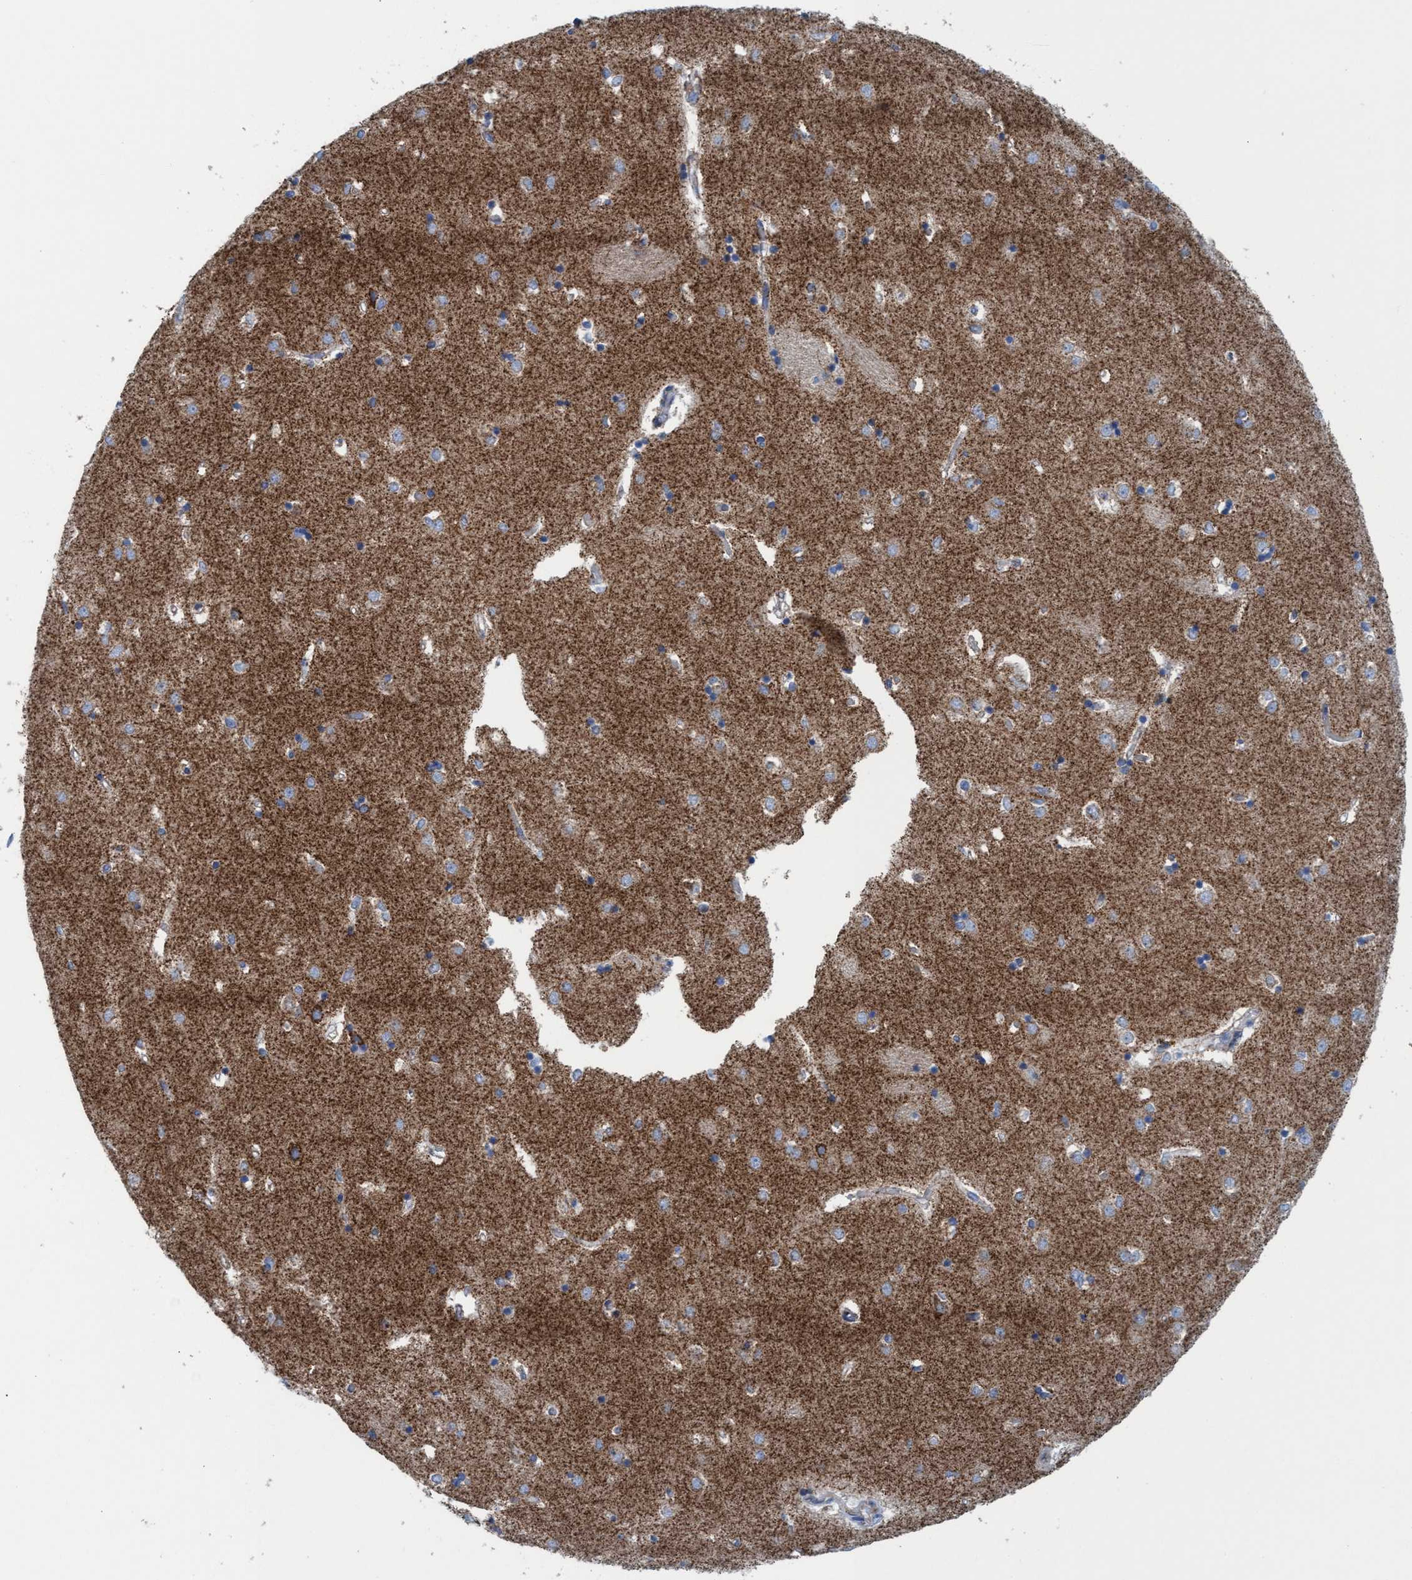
{"staining": {"intensity": "moderate", "quantity": "25%-75%", "location": "cytoplasmic/membranous"}, "tissue": "caudate", "cell_type": "Glial cells", "image_type": "normal", "snomed": [{"axis": "morphology", "description": "Normal tissue, NOS"}, {"axis": "topography", "description": "Lateral ventricle wall"}], "caption": "The photomicrograph displays immunohistochemical staining of normal caudate. There is moderate cytoplasmic/membranous expression is seen in approximately 25%-75% of glial cells. The staining was performed using DAB (3,3'-diaminobenzidine) to visualize the protein expression in brown, while the nuclei were stained in blue with hematoxylin (Magnification: 20x).", "gene": "GGA3", "patient": {"sex": "male", "age": 45}}